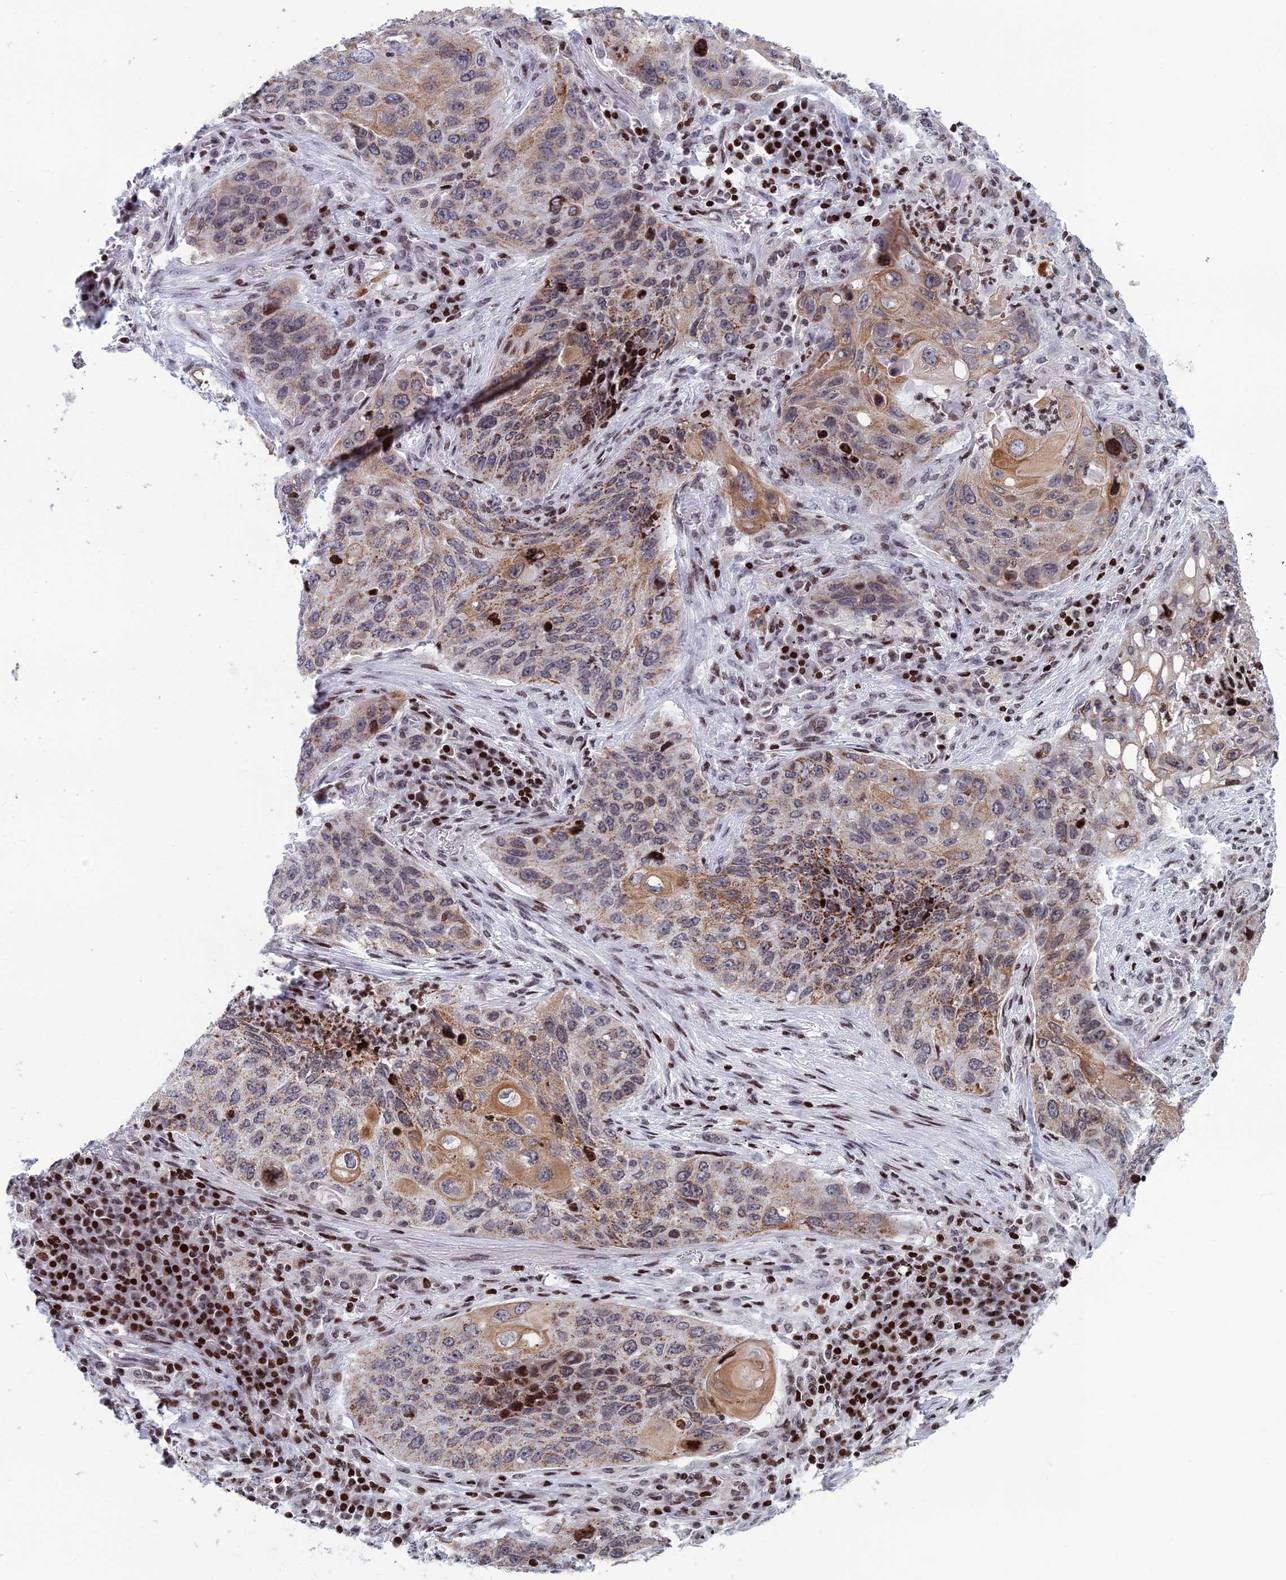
{"staining": {"intensity": "moderate", "quantity": ">75%", "location": "cytoplasmic/membranous,nuclear"}, "tissue": "lung cancer", "cell_type": "Tumor cells", "image_type": "cancer", "snomed": [{"axis": "morphology", "description": "Squamous cell carcinoma, NOS"}, {"axis": "topography", "description": "Lung"}], "caption": "Lung cancer stained for a protein exhibits moderate cytoplasmic/membranous and nuclear positivity in tumor cells. (brown staining indicates protein expression, while blue staining denotes nuclei).", "gene": "AFF3", "patient": {"sex": "female", "age": 63}}